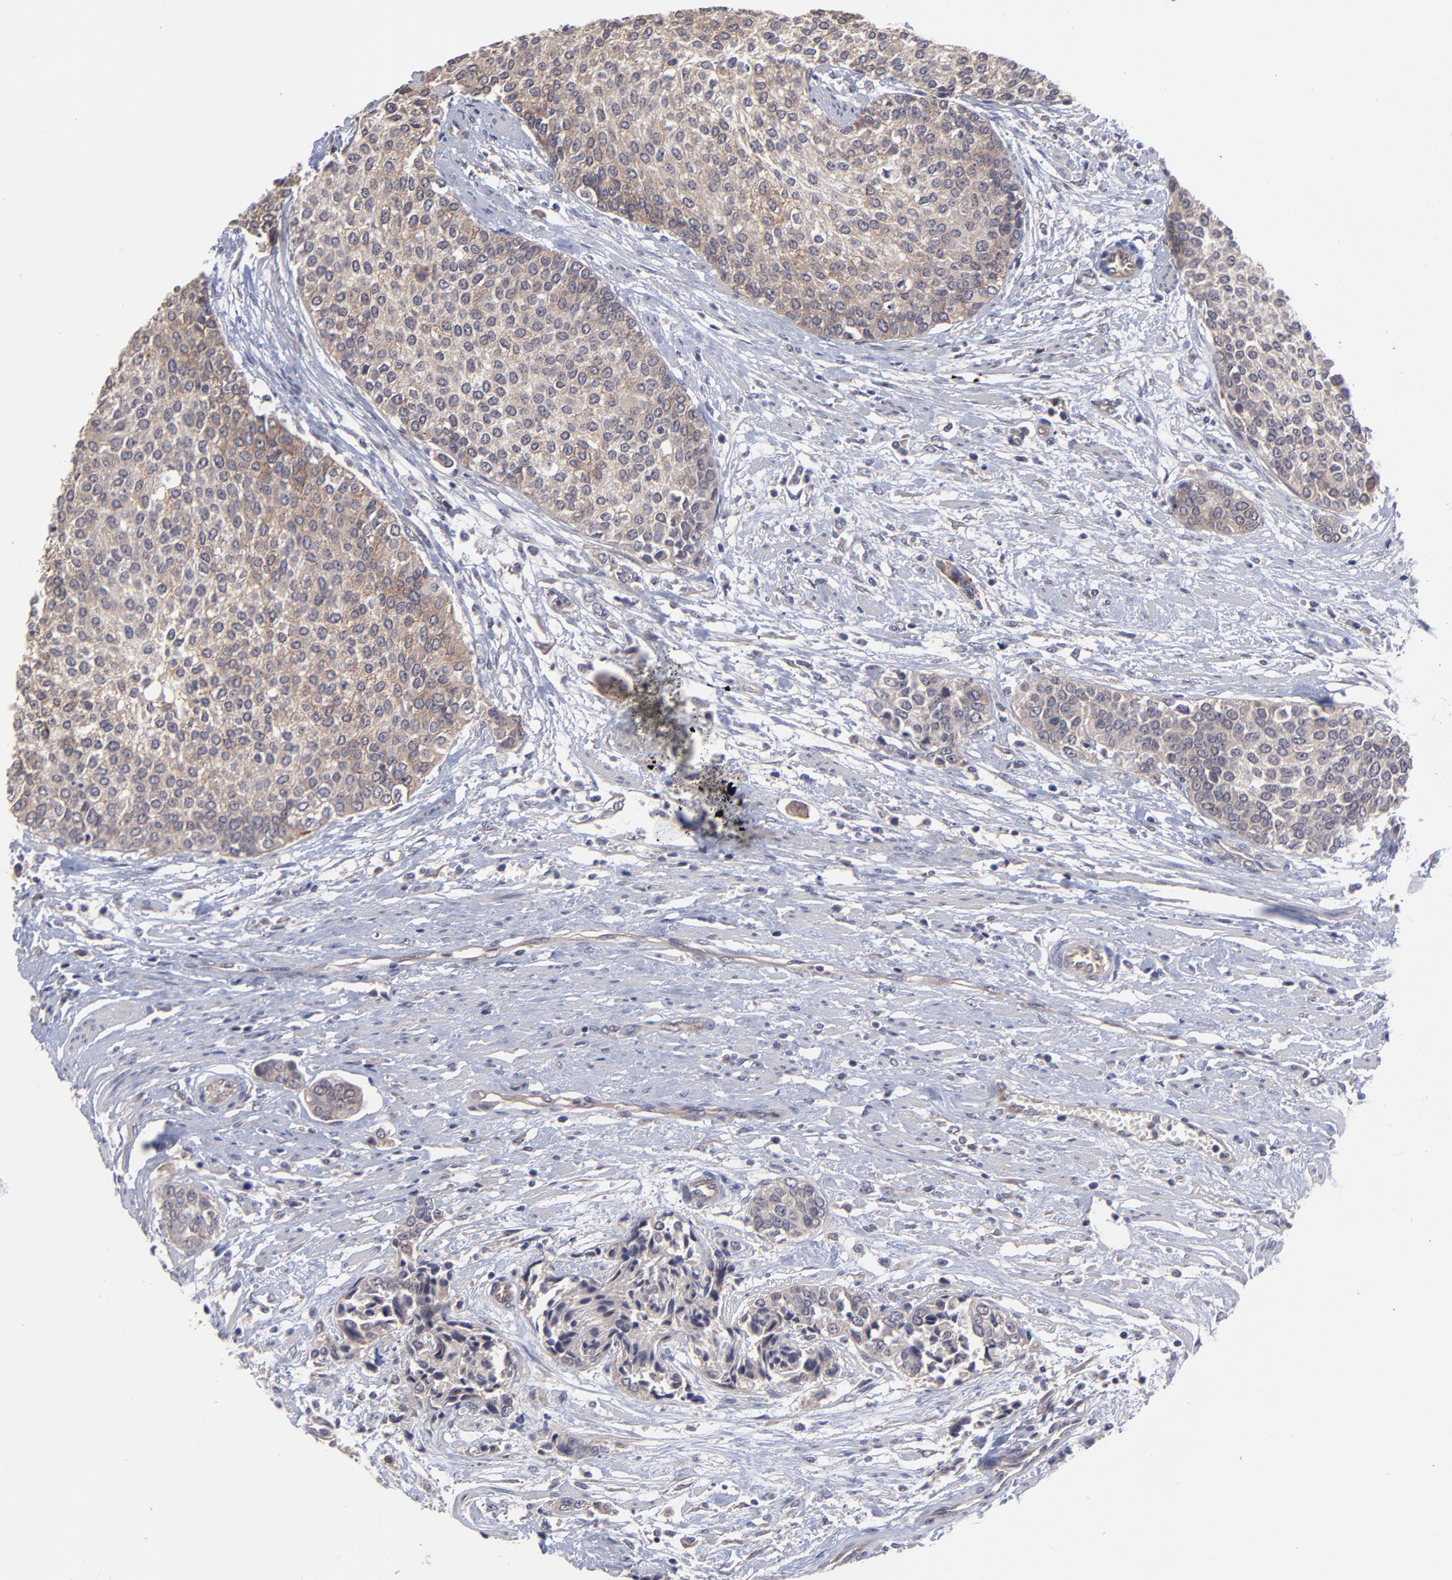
{"staining": {"intensity": "moderate", "quantity": "25%-75%", "location": "cytoplasmic/membranous"}, "tissue": "urothelial cancer", "cell_type": "Tumor cells", "image_type": "cancer", "snomed": [{"axis": "morphology", "description": "Urothelial carcinoma, Low grade"}, {"axis": "topography", "description": "Urinary bladder"}], "caption": "This photomicrograph demonstrates urothelial carcinoma (low-grade) stained with immunohistochemistry (IHC) to label a protein in brown. The cytoplasmic/membranous of tumor cells show moderate positivity for the protein. Nuclei are counter-stained blue.", "gene": "ZNF780B", "patient": {"sex": "female", "age": 73}}